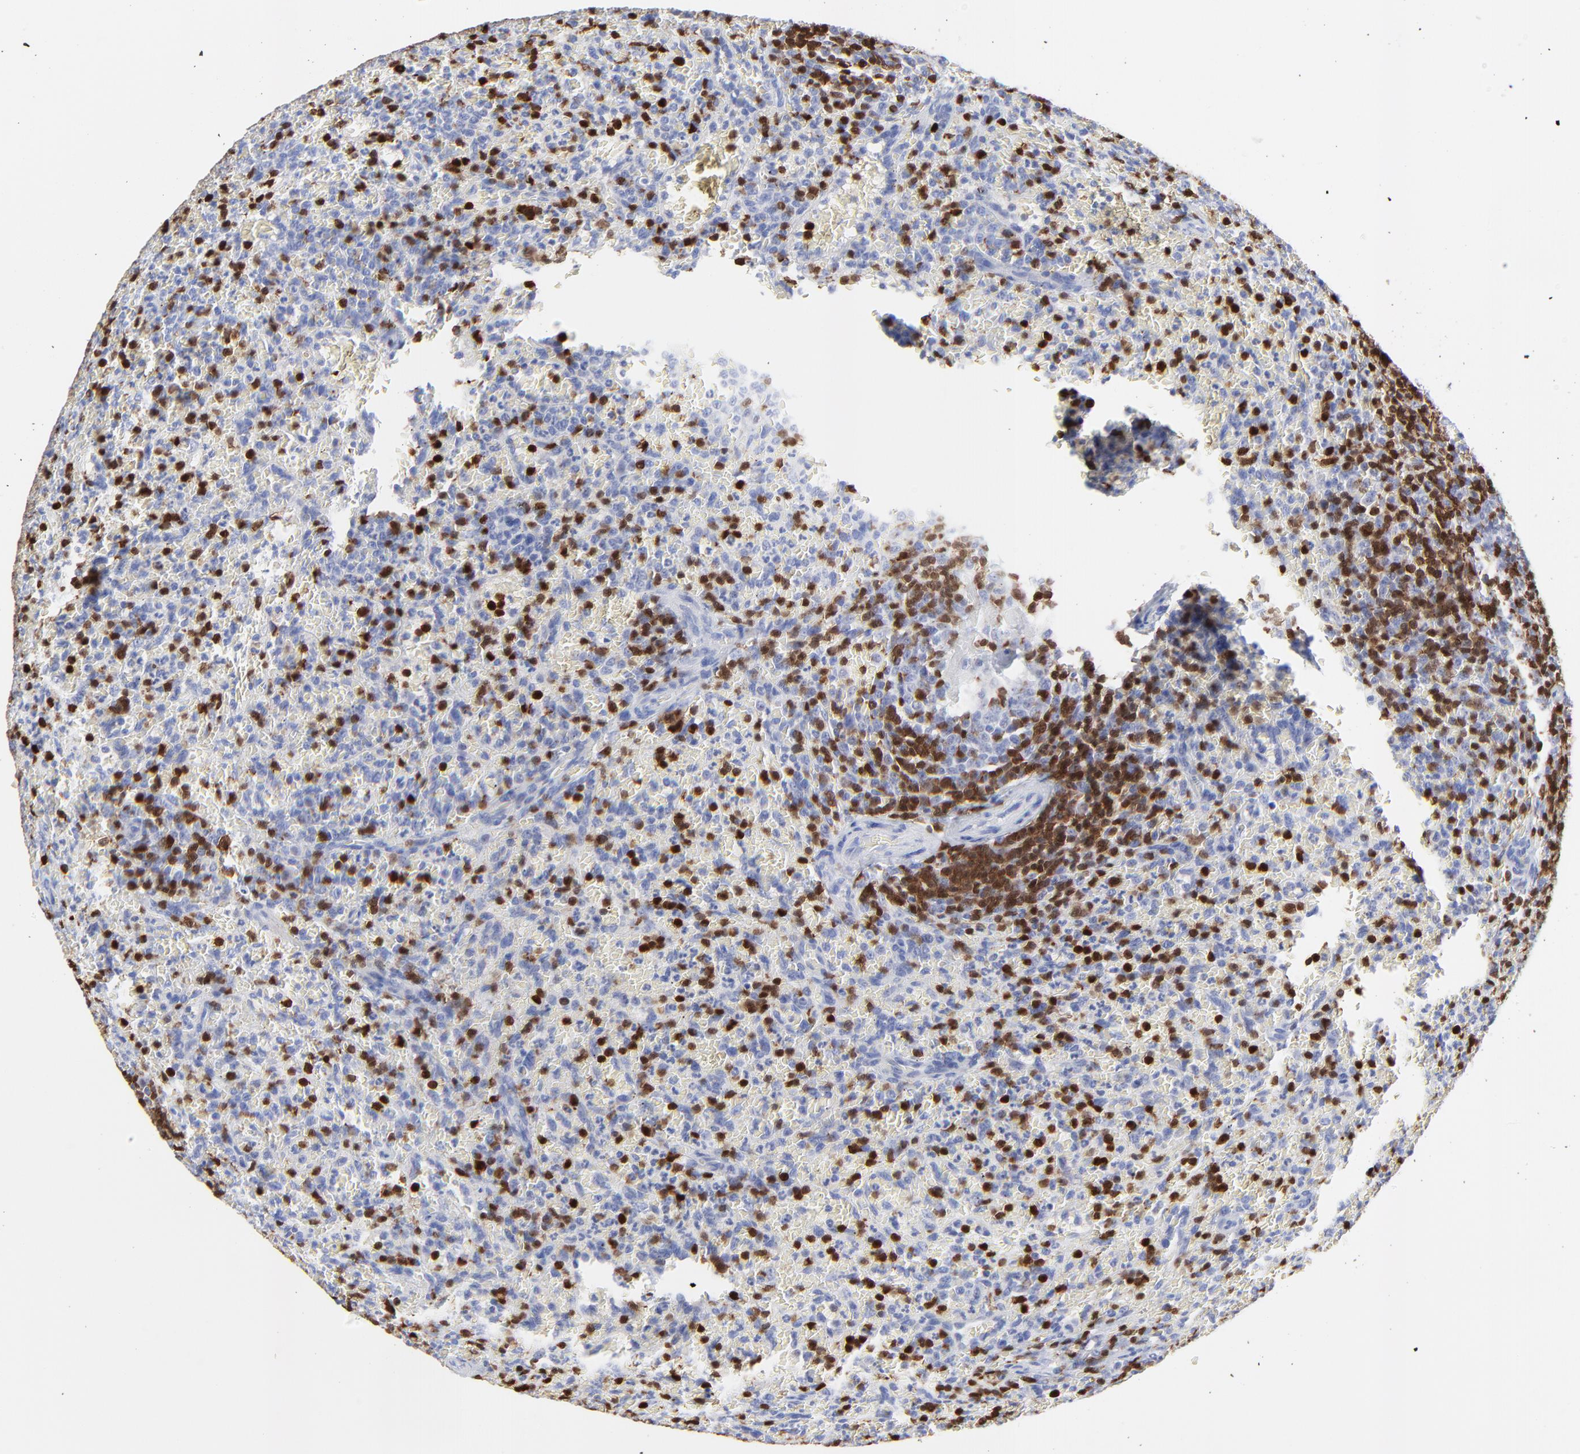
{"staining": {"intensity": "negative", "quantity": "none", "location": "none"}, "tissue": "lymphoma", "cell_type": "Tumor cells", "image_type": "cancer", "snomed": [{"axis": "morphology", "description": "Malignant lymphoma, non-Hodgkin's type, Low grade"}, {"axis": "topography", "description": "Spleen"}], "caption": "The photomicrograph demonstrates no significant staining in tumor cells of lymphoma. (DAB IHC, high magnification).", "gene": "ZAP70", "patient": {"sex": "female", "age": 64}}